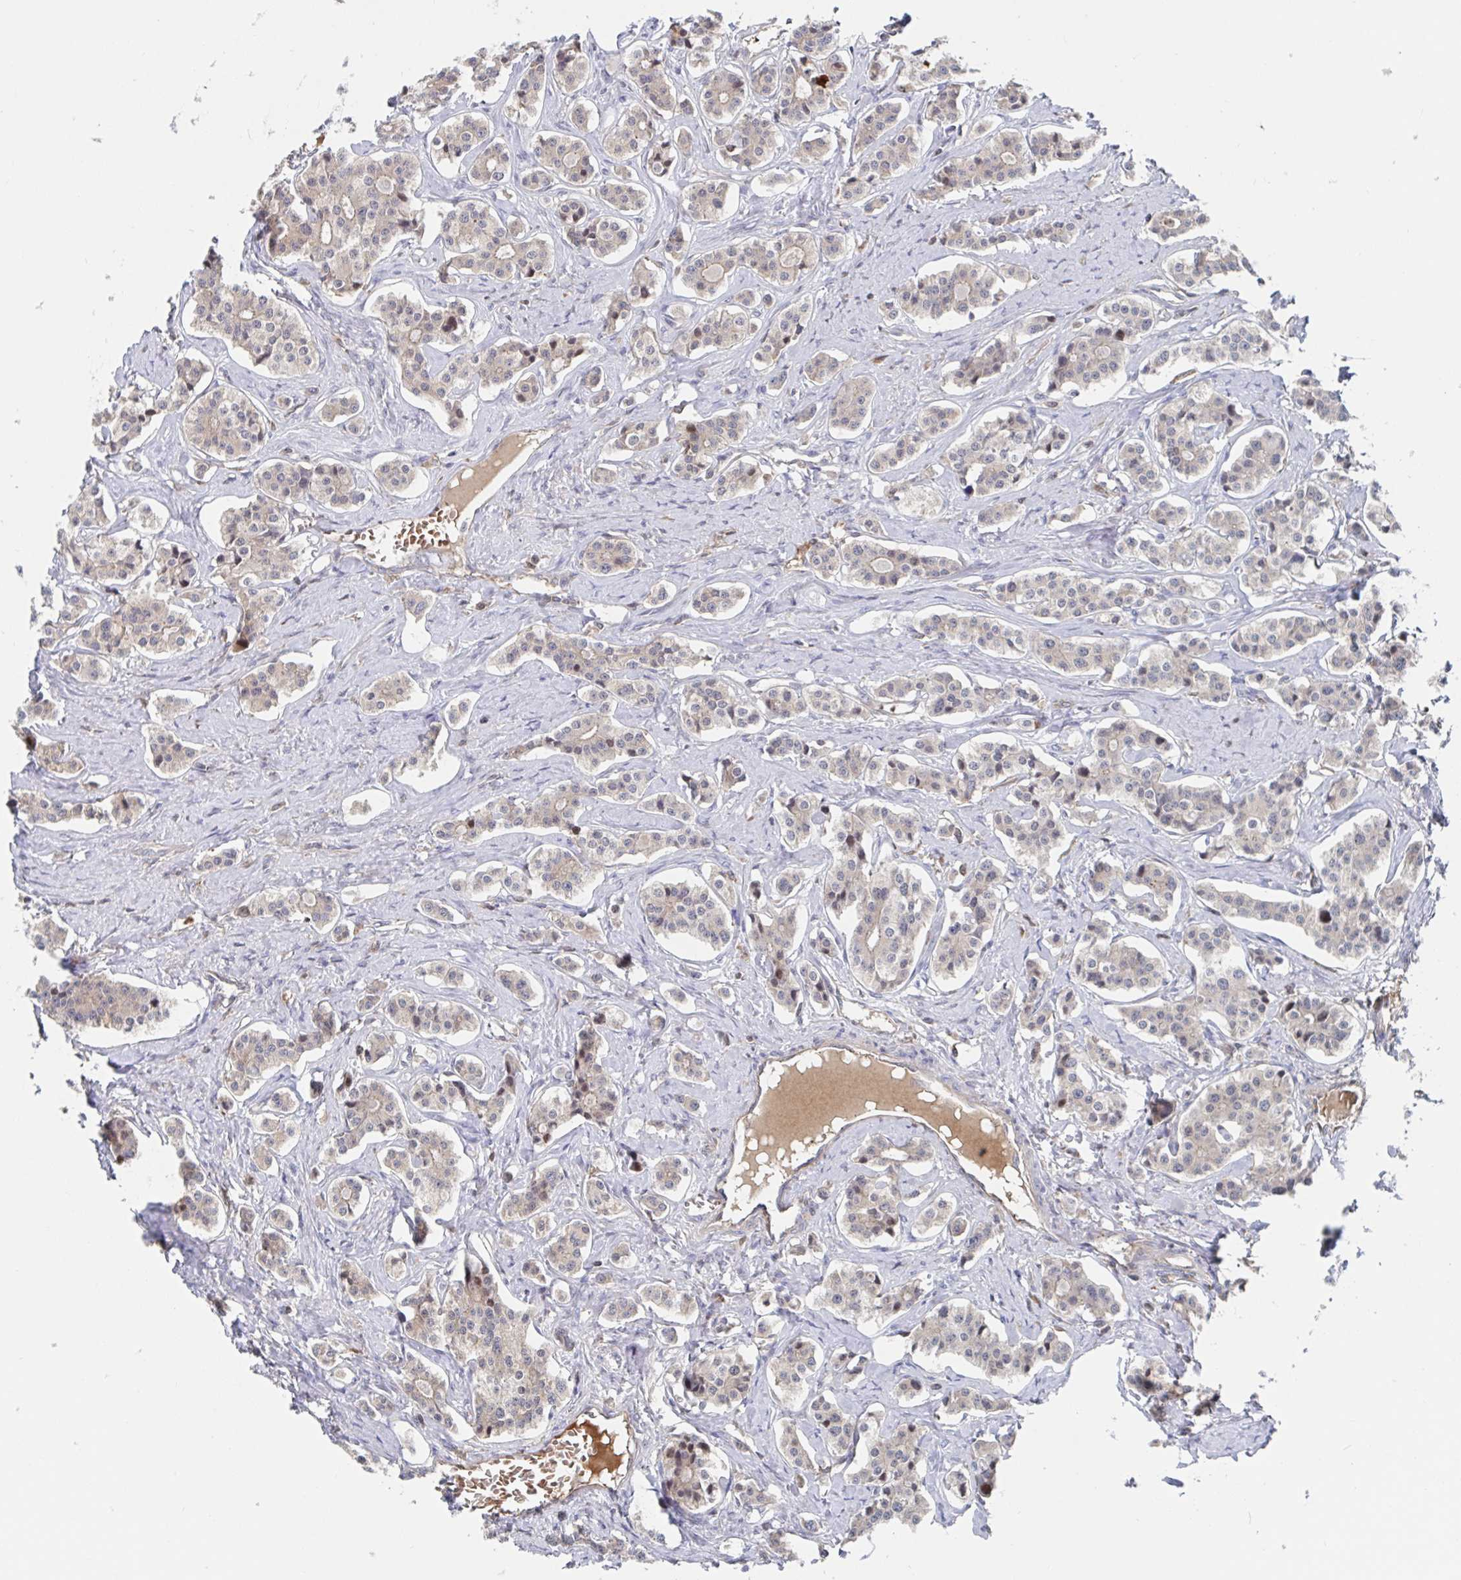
{"staining": {"intensity": "weak", "quantity": "<25%", "location": "nuclear"}, "tissue": "carcinoid", "cell_type": "Tumor cells", "image_type": "cancer", "snomed": [{"axis": "morphology", "description": "Carcinoid, malignant, NOS"}, {"axis": "topography", "description": "Small intestine"}], "caption": "An IHC histopathology image of carcinoid (malignant) is shown. There is no staining in tumor cells of carcinoid (malignant). The staining is performed using DAB (3,3'-diaminobenzidine) brown chromogen with nuclei counter-stained in using hematoxylin.", "gene": "DHRS12", "patient": {"sex": "male", "age": 63}}